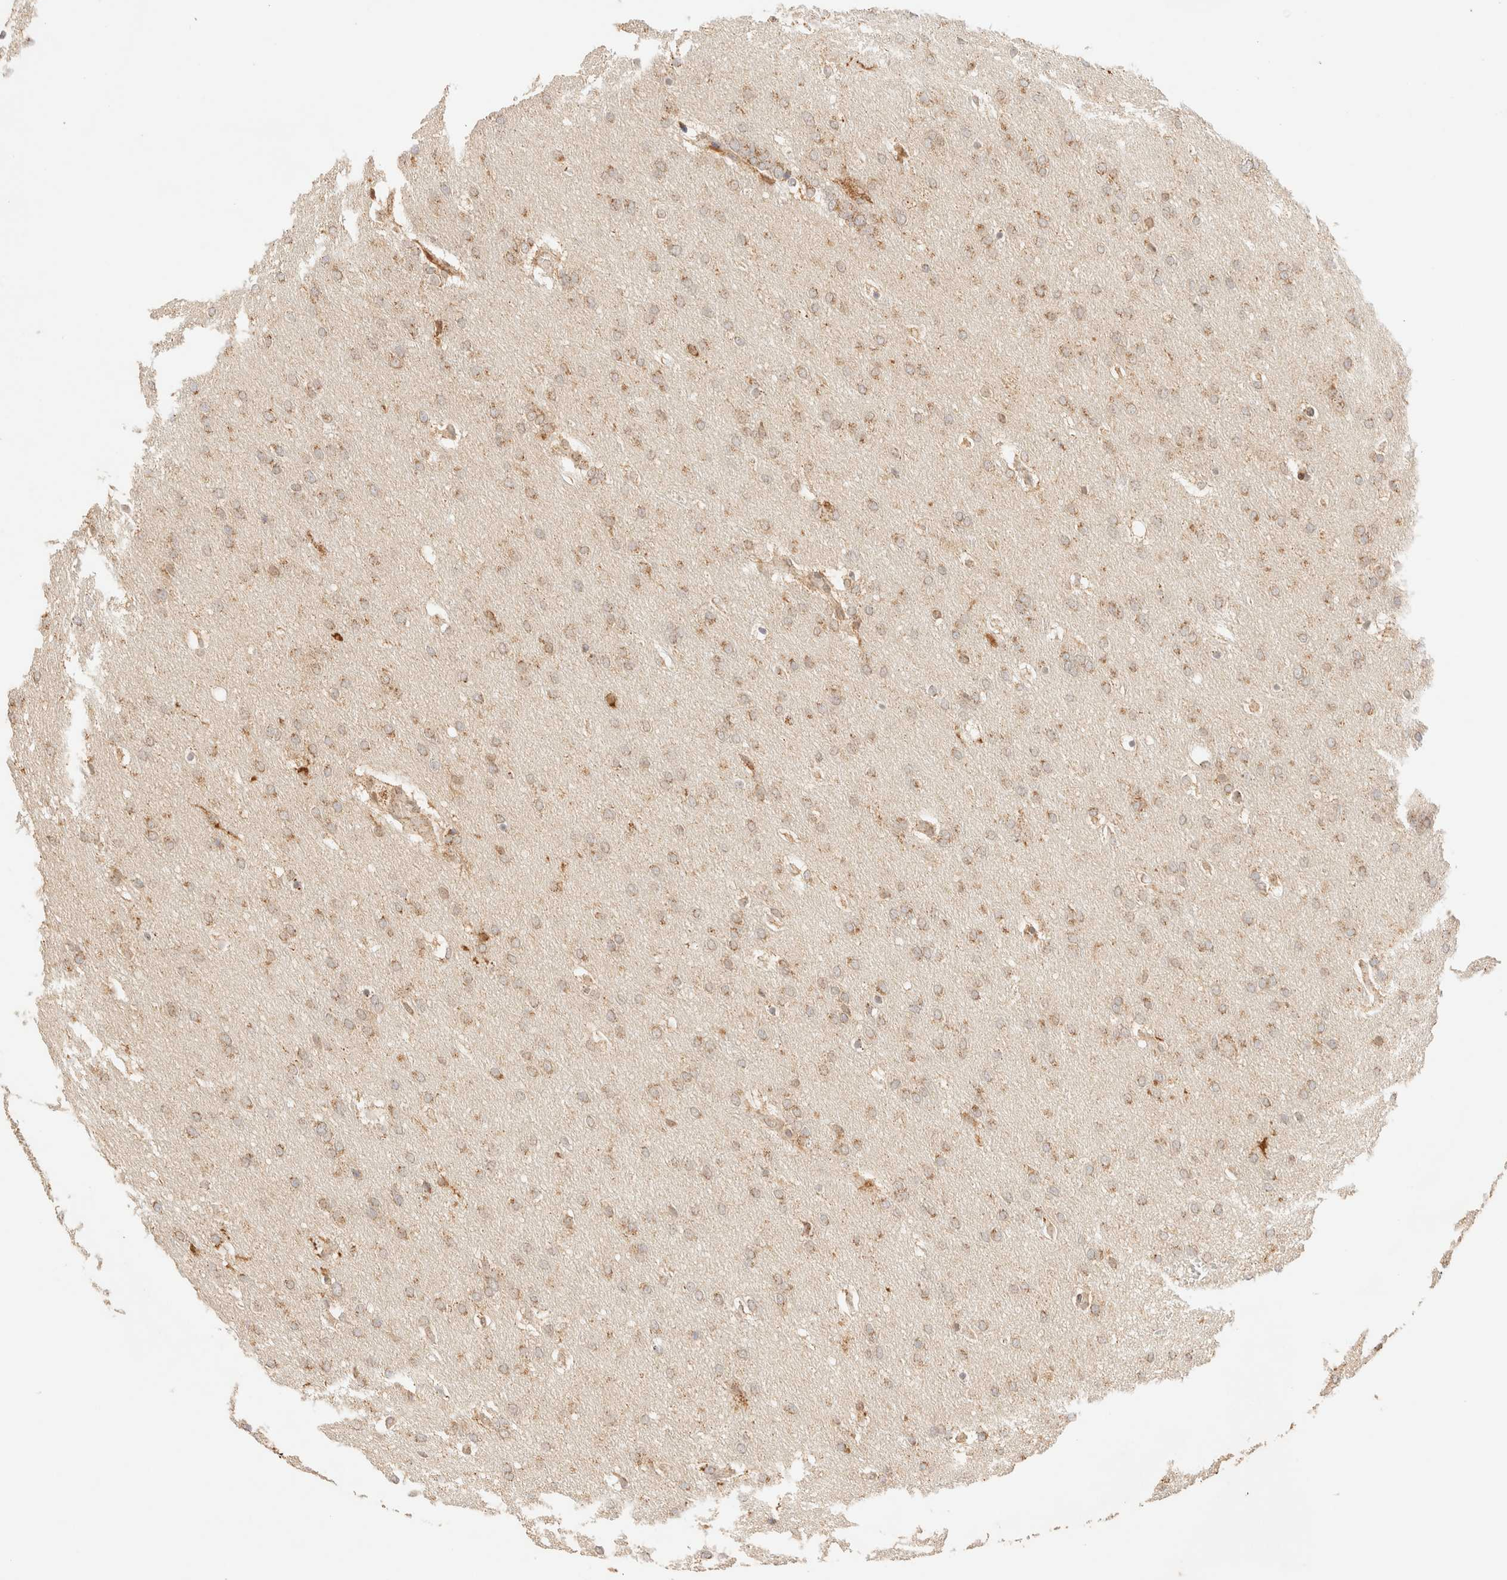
{"staining": {"intensity": "weak", "quantity": ">75%", "location": "cytoplasmic/membranous"}, "tissue": "glioma", "cell_type": "Tumor cells", "image_type": "cancer", "snomed": [{"axis": "morphology", "description": "Glioma, malignant, Low grade"}, {"axis": "topography", "description": "Brain"}], "caption": "The image shows immunohistochemical staining of malignant glioma (low-grade). There is weak cytoplasmic/membranous positivity is identified in approximately >75% of tumor cells. (DAB IHC with brightfield microscopy, high magnification).", "gene": "TACO1", "patient": {"sex": "female", "age": 37}}